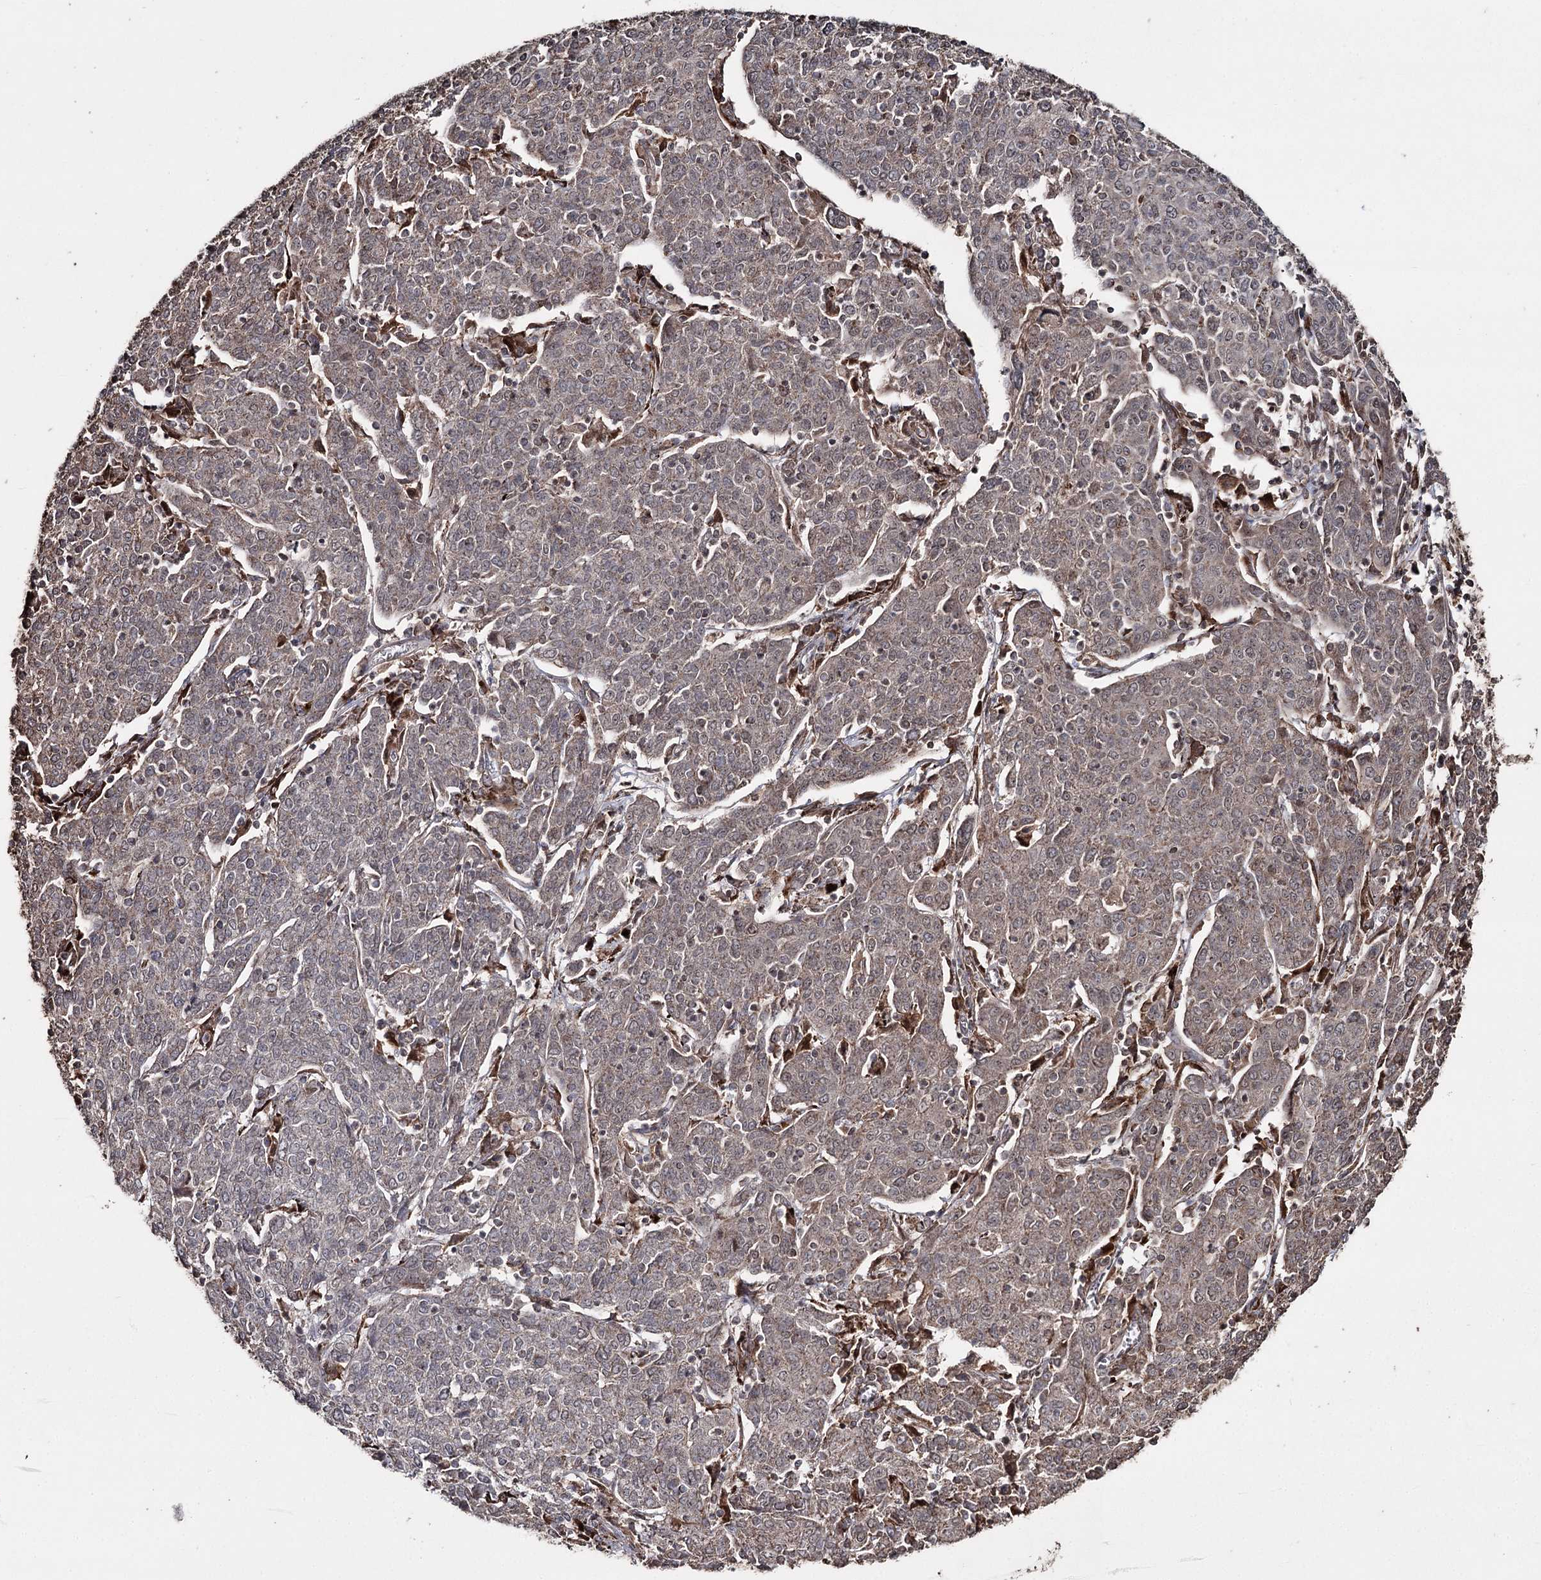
{"staining": {"intensity": "weak", "quantity": ">75%", "location": "cytoplasmic/membranous"}, "tissue": "cervical cancer", "cell_type": "Tumor cells", "image_type": "cancer", "snomed": [{"axis": "morphology", "description": "Squamous cell carcinoma, NOS"}, {"axis": "topography", "description": "Cervix"}], "caption": "Cervical squamous cell carcinoma stained with DAB (3,3'-diaminobenzidine) immunohistochemistry (IHC) reveals low levels of weak cytoplasmic/membranous expression in about >75% of tumor cells. Immunohistochemistry (ihc) stains the protein of interest in brown and the nuclei are stained blue.", "gene": "SLF2", "patient": {"sex": "female", "age": 67}}